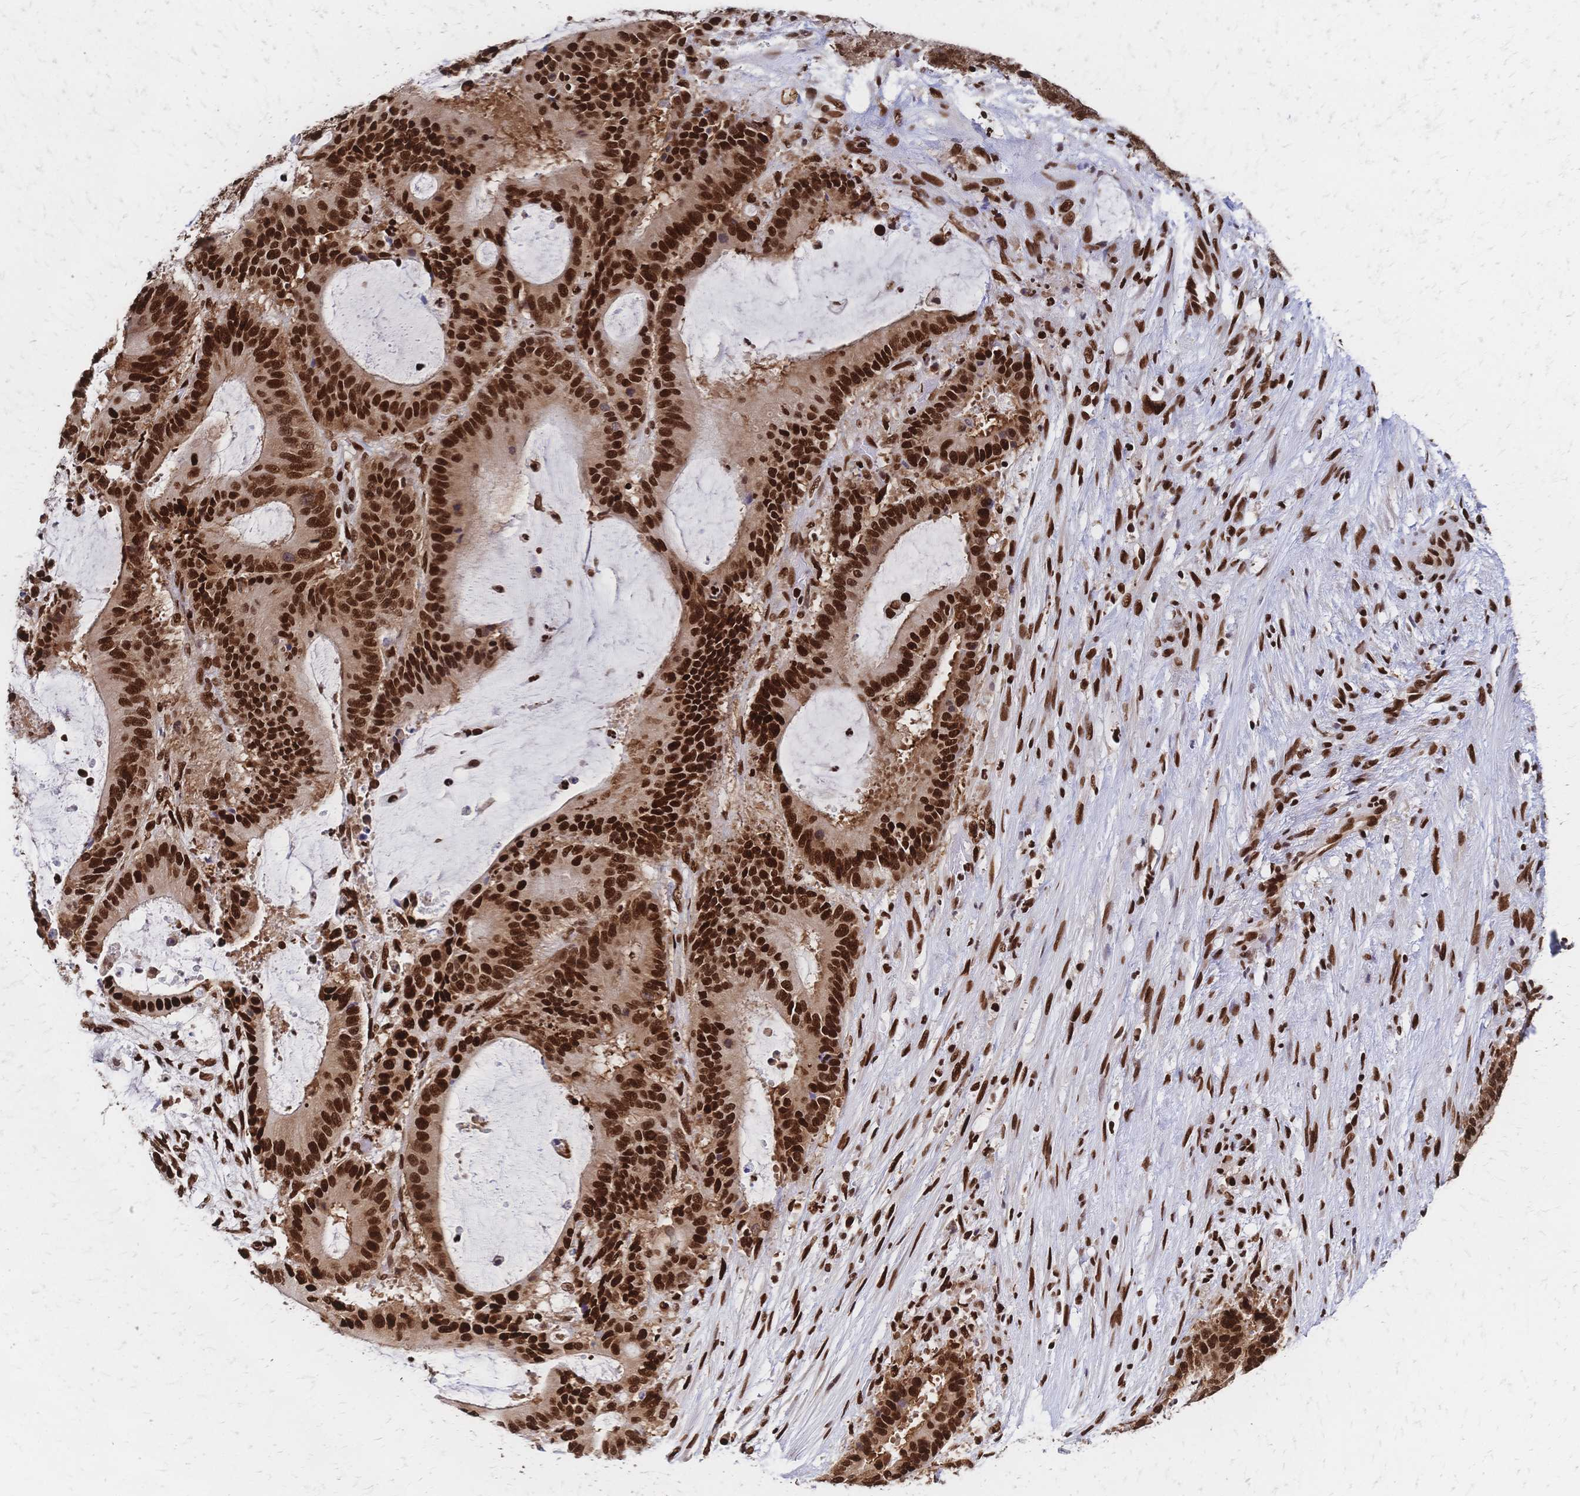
{"staining": {"intensity": "strong", "quantity": ">75%", "location": "nuclear"}, "tissue": "liver cancer", "cell_type": "Tumor cells", "image_type": "cancer", "snomed": [{"axis": "morphology", "description": "Normal tissue, NOS"}, {"axis": "morphology", "description": "Cholangiocarcinoma"}, {"axis": "topography", "description": "Liver"}, {"axis": "topography", "description": "Peripheral nerve tissue"}], "caption": "Liver cholangiocarcinoma stained for a protein demonstrates strong nuclear positivity in tumor cells. The staining was performed using DAB (3,3'-diaminobenzidine), with brown indicating positive protein expression. Nuclei are stained blue with hematoxylin.", "gene": "HDGF", "patient": {"sex": "female", "age": 73}}